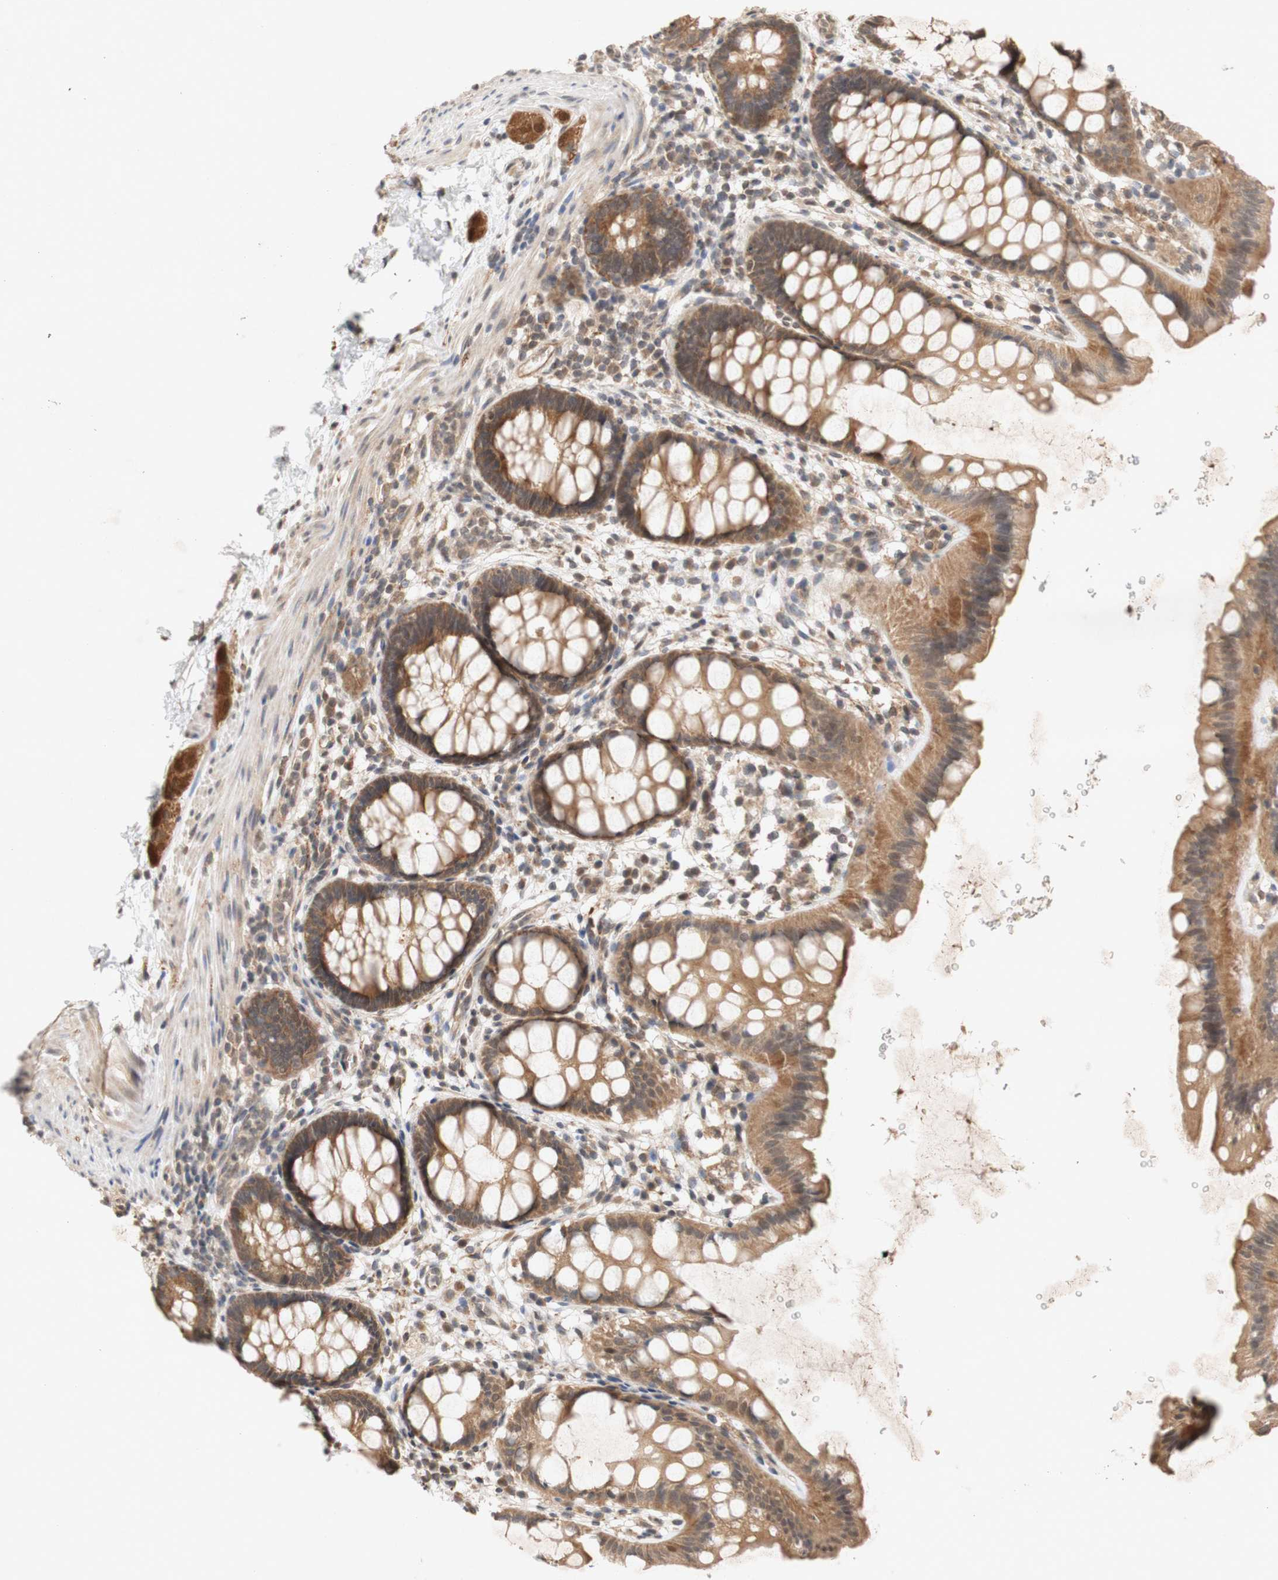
{"staining": {"intensity": "moderate", "quantity": ">75%", "location": "cytoplasmic/membranous,nuclear"}, "tissue": "rectum", "cell_type": "Glandular cells", "image_type": "normal", "snomed": [{"axis": "morphology", "description": "Normal tissue, NOS"}, {"axis": "topography", "description": "Rectum"}], "caption": "Normal rectum reveals moderate cytoplasmic/membranous,nuclear expression in approximately >75% of glandular cells Nuclei are stained in blue..", "gene": "PIN1", "patient": {"sex": "female", "age": 24}}